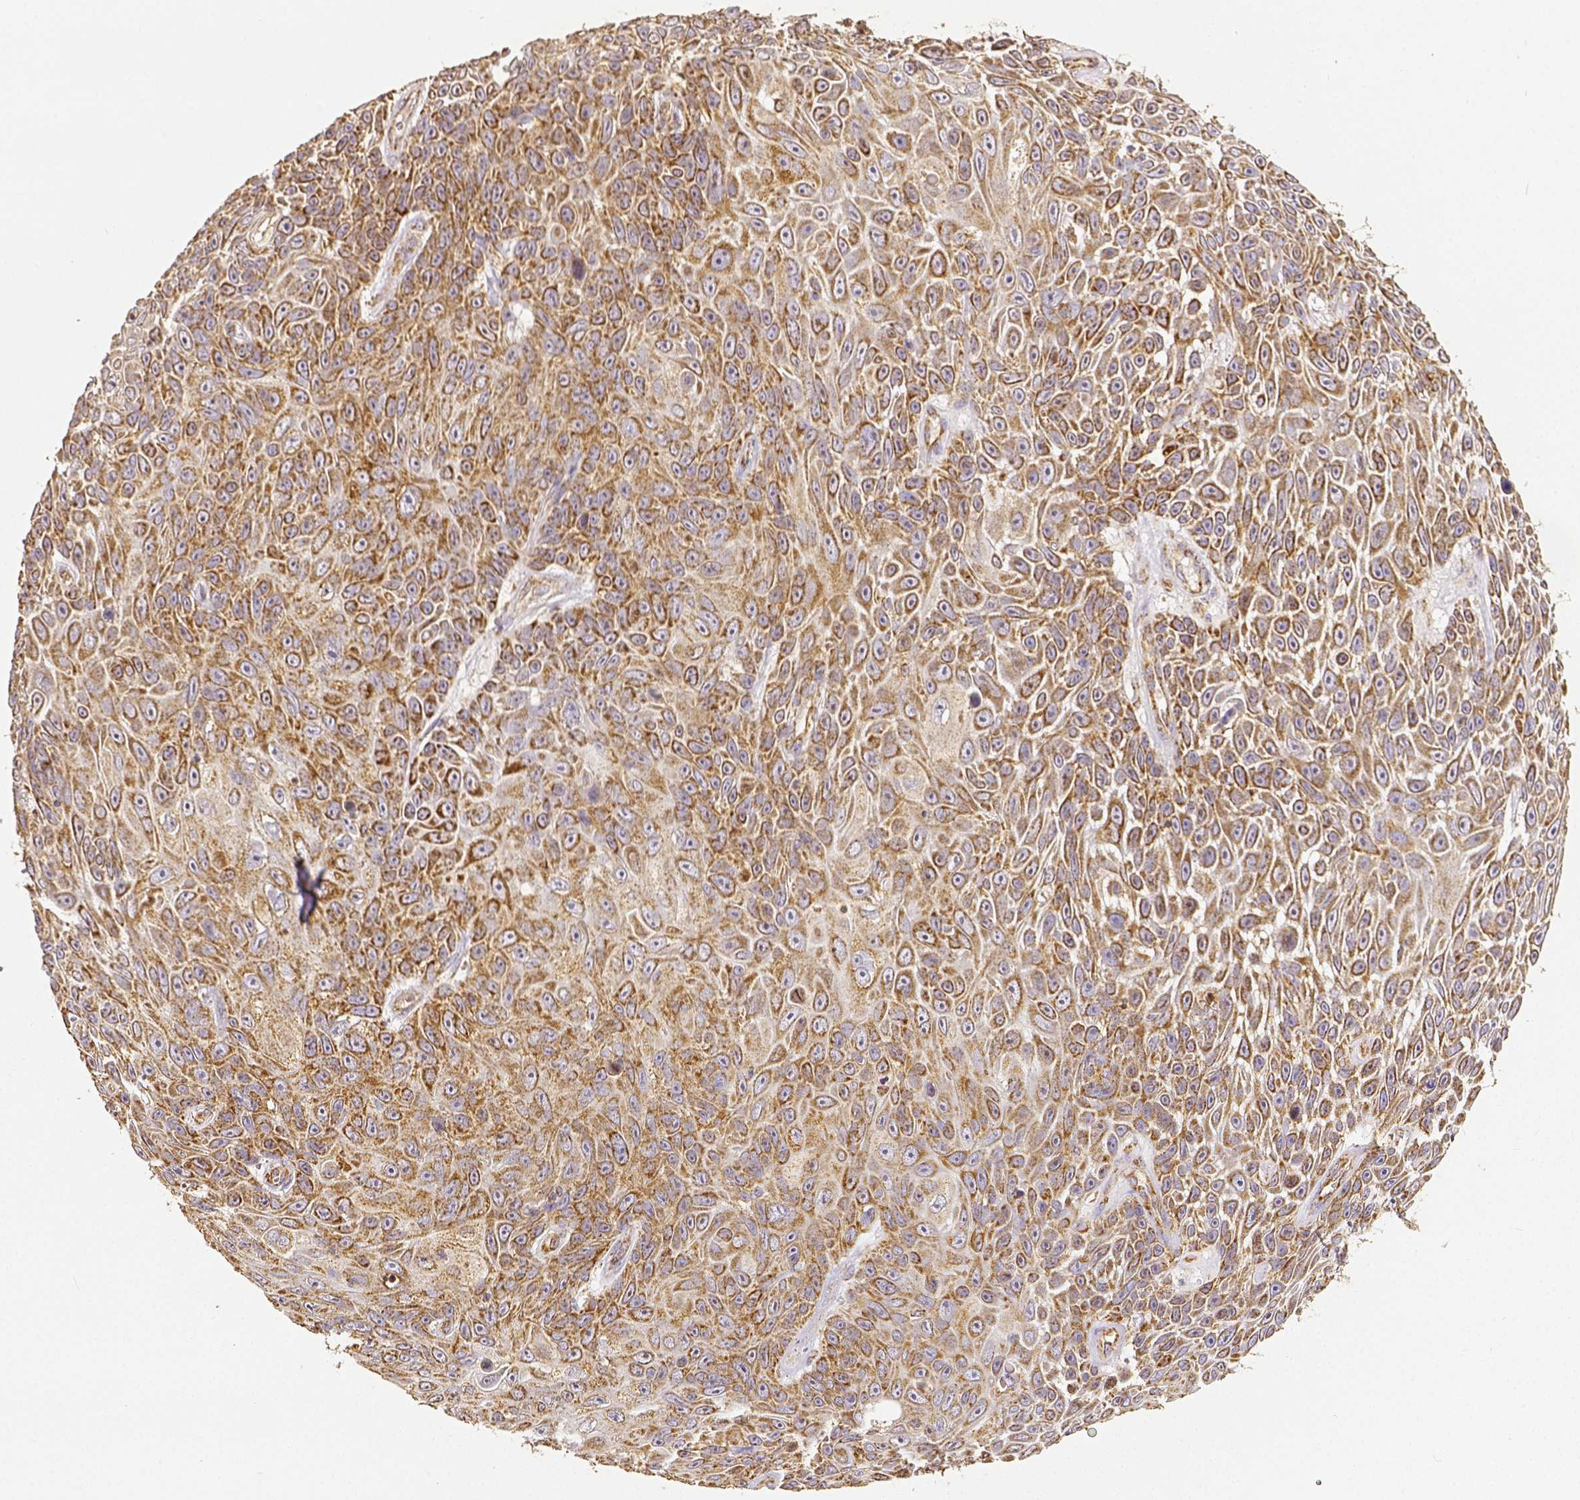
{"staining": {"intensity": "moderate", "quantity": ">75%", "location": "cytoplasmic/membranous"}, "tissue": "skin cancer", "cell_type": "Tumor cells", "image_type": "cancer", "snomed": [{"axis": "morphology", "description": "Squamous cell carcinoma, NOS"}, {"axis": "topography", "description": "Skin"}], "caption": "Immunohistochemical staining of human skin cancer (squamous cell carcinoma) displays medium levels of moderate cytoplasmic/membranous expression in approximately >75% of tumor cells.", "gene": "SDHB", "patient": {"sex": "male", "age": 82}}